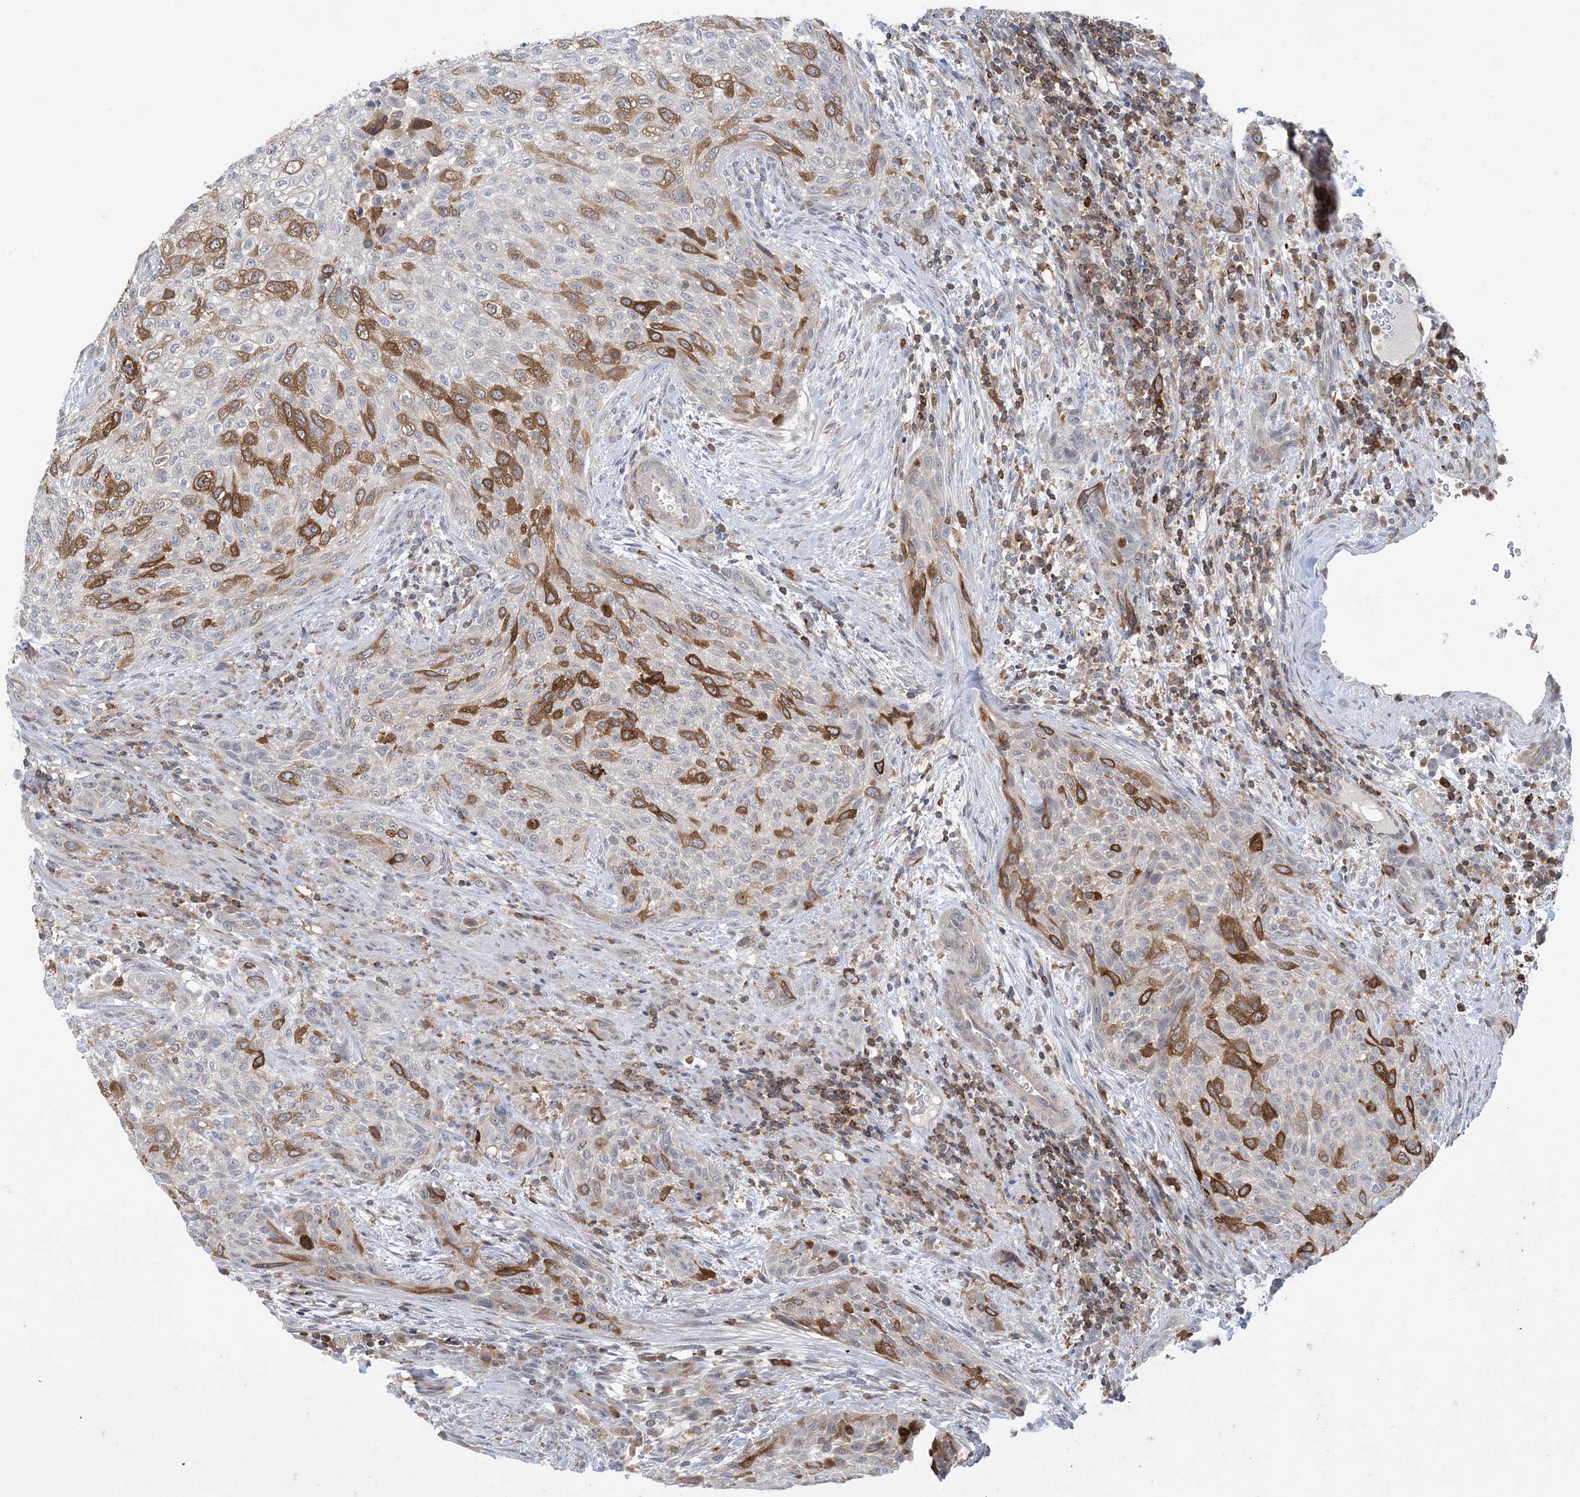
{"staining": {"intensity": "moderate", "quantity": "25%-75%", "location": "cytoplasmic/membranous"}, "tissue": "urothelial cancer", "cell_type": "Tumor cells", "image_type": "cancer", "snomed": [{"axis": "morphology", "description": "Urothelial carcinoma, High grade"}, {"axis": "topography", "description": "Urinary bladder"}], "caption": "The micrograph demonstrates immunohistochemical staining of high-grade urothelial carcinoma. There is moderate cytoplasmic/membranous staining is seen in approximately 25%-75% of tumor cells. The protein of interest is stained brown, and the nuclei are stained in blue (DAB IHC with brightfield microscopy, high magnification).", "gene": "AOC1", "patient": {"sex": "male", "age": 35}}